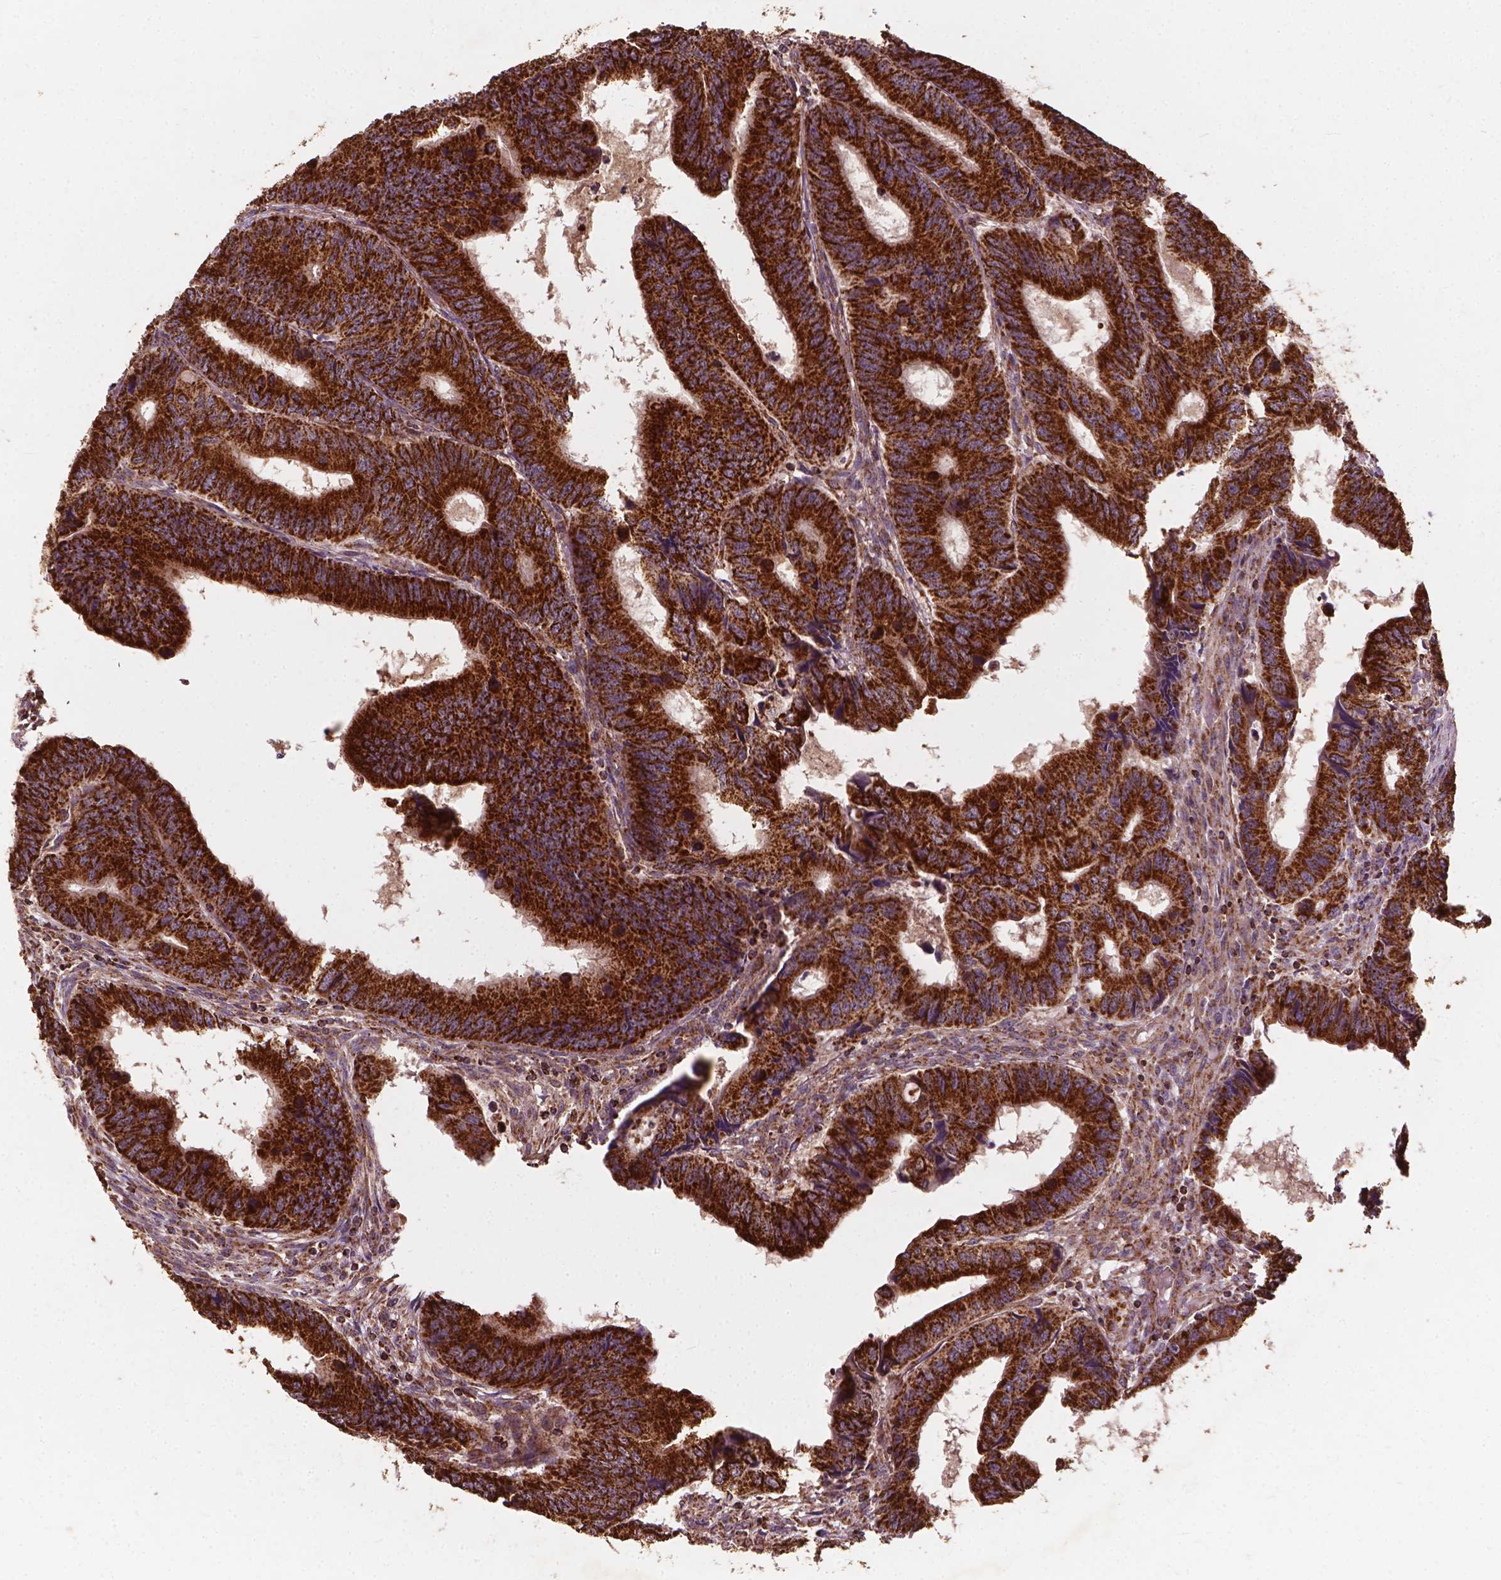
{"staining": {"intensity": "strong", "quantity": ">75%", "location": "cytoplasmic/membranous"}, "tissue": "colorectal cancer", "cell_type": "Tumor cells", "image_type": "cancer", "snomed": [{"axis": "morphology", "description": "Adenocarcinoma, NOS"}, {"axis": "topography", "description": "Colon"}], "caption": "Immunohistochemistry image of neoplastic tissue: colorectal adenocarcinoma stained using IHC demonstrates high levels of strong protein expression localized specifically in the cytoplasmic/membranous of tumor cells, appearing as a cytoplasmic/membranous brown color.", "gene": "UBXN2A", "patient": {"sex": "male", "age": 53}}